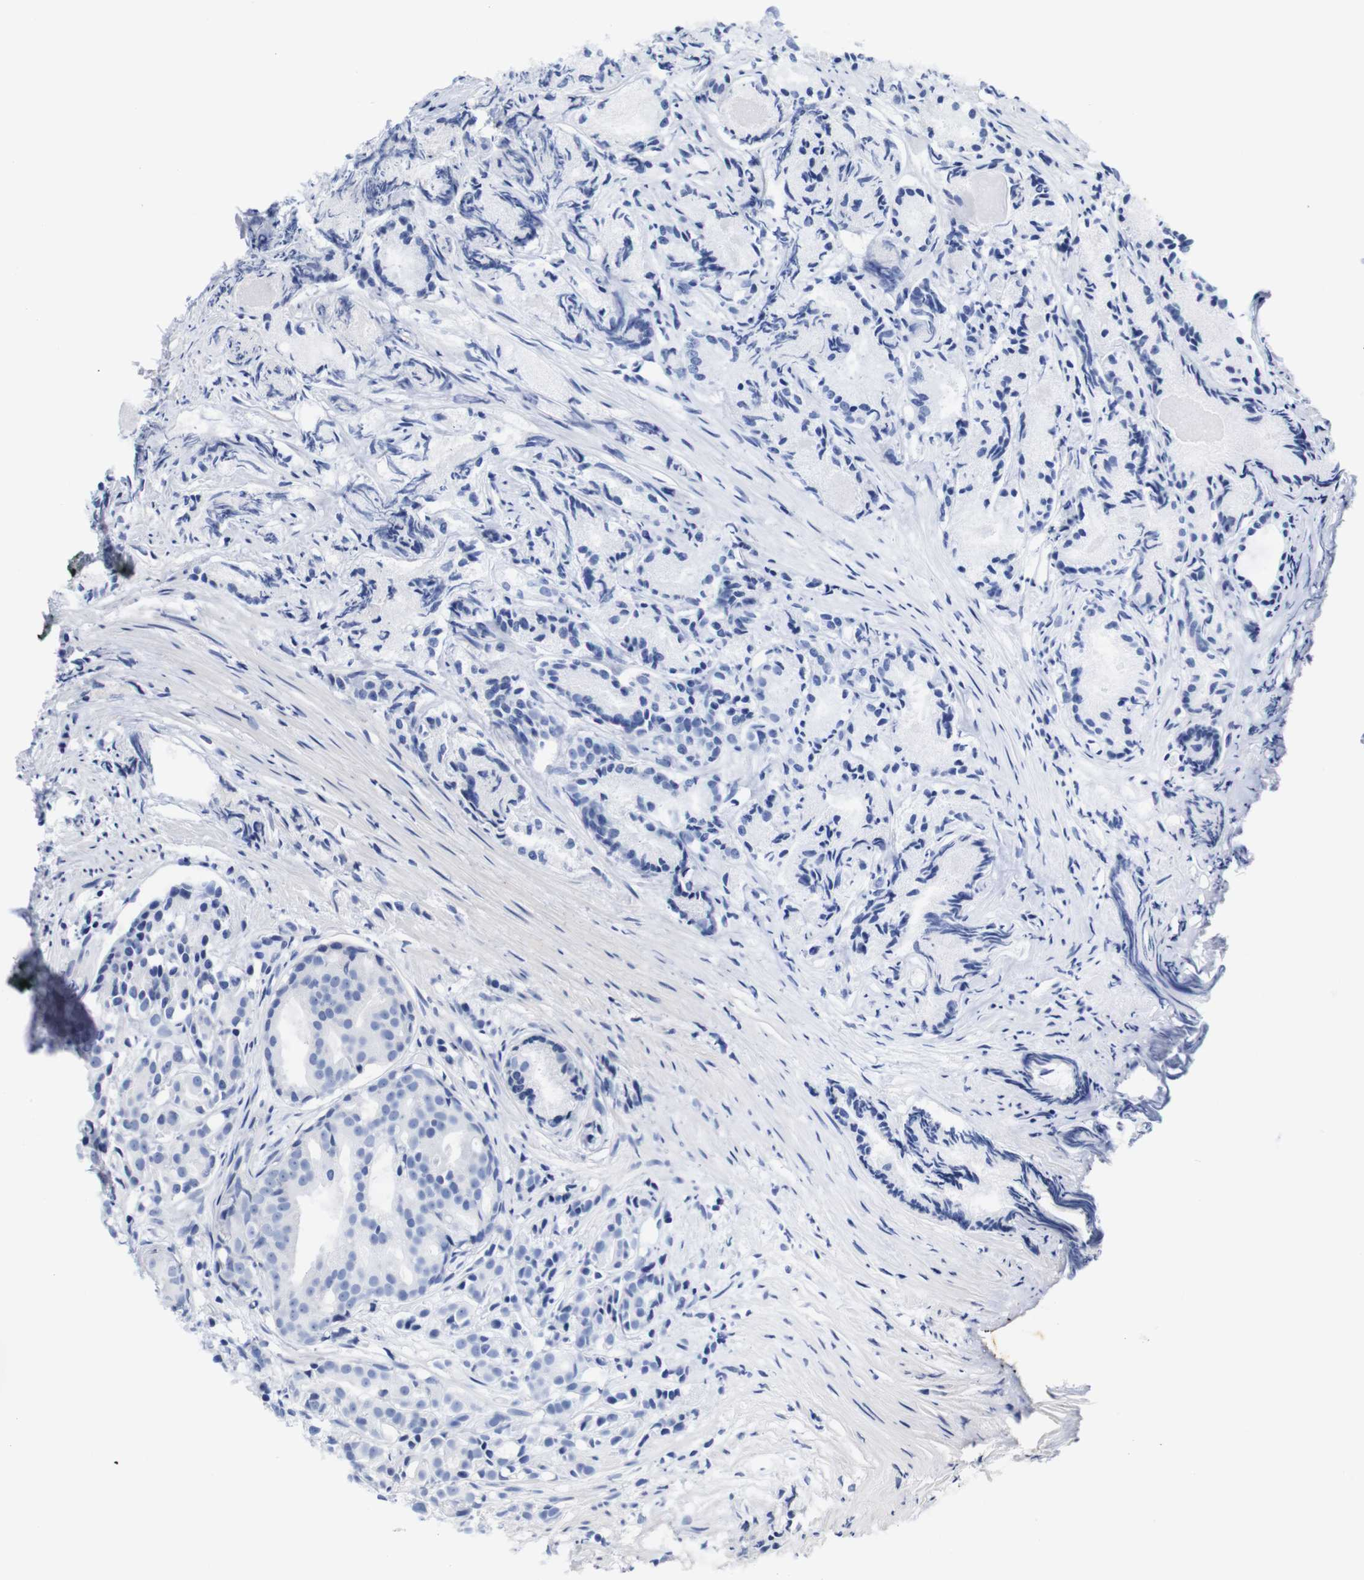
{"staining": {"intensity": "negative", "quantity": "none", "location": "none"}, "tissue": "prostate cancer", "cell_type": "Tumor cells", "image_type": "cancer", "snomed": [{"axis": "morphology", "description": "Adenocarcinoma, Low grade"}, {"axis": "topography", "description": "Prostate"}], "caption": "This is an IHC histopathology image of human prostate low-grade adenocarcinoma. There is no expression in tumor cells.", "gene": "TCEAL9", "patient": {"sex": "male", "age": 72}}